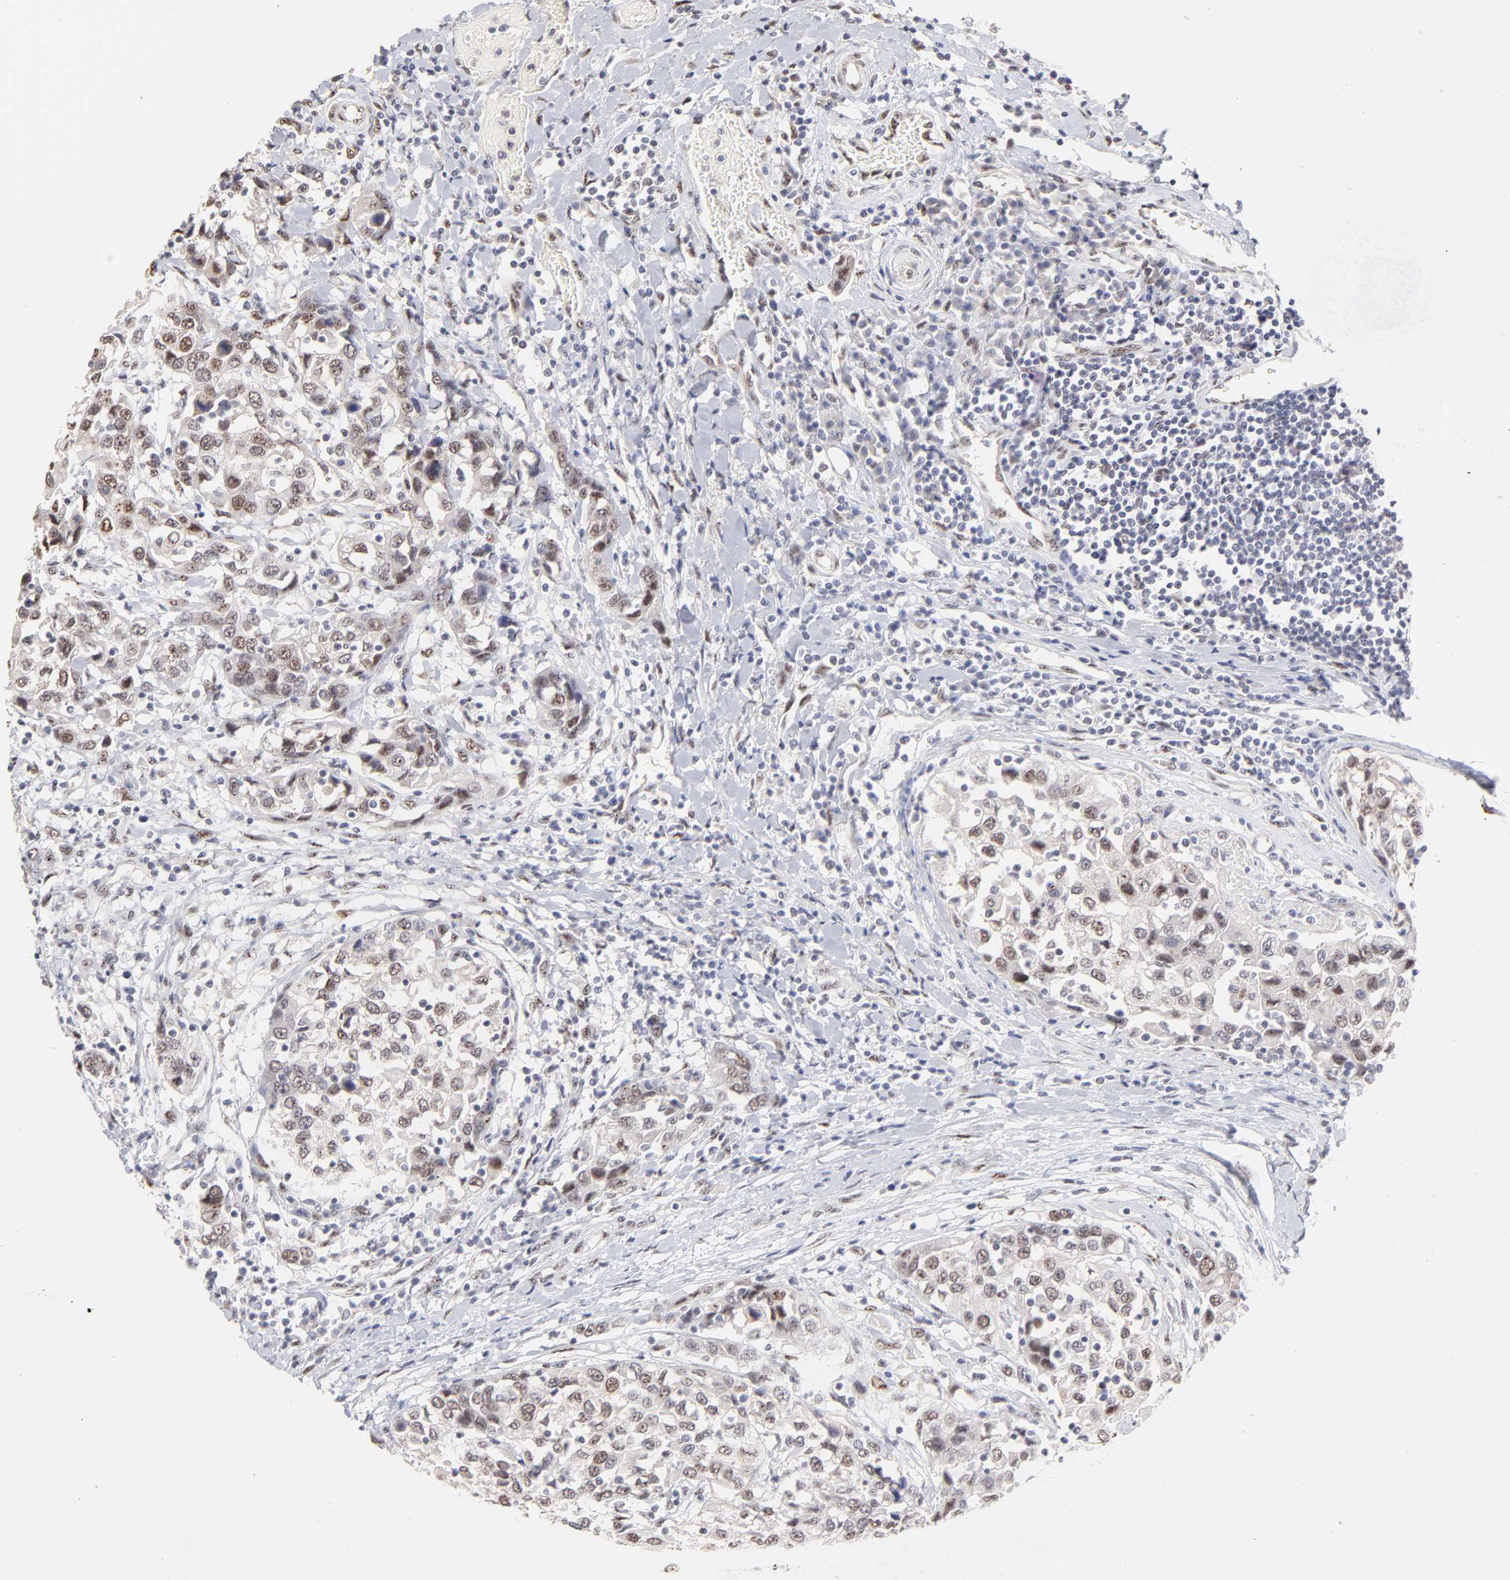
{"staining": {"intensity": "weak", "quantity": ">75%", "location": "nuclear"}, "tissue": "urothelial cancer", "cell_type": "Tumor cells", "image_type": "cancer", "snomed": [{"axis": "morphology", "description": "Urothelial carcinoma, High grade"}, {"axis": "topography", "description": "Urinary bladder"}], "caption": "Tumor cells reveal weak nuclear staining in about >75% of cells in urothelial carcinoma (high-grade).", "gene": "STAT3", "patient": {"sex": "female", "age": 80}}